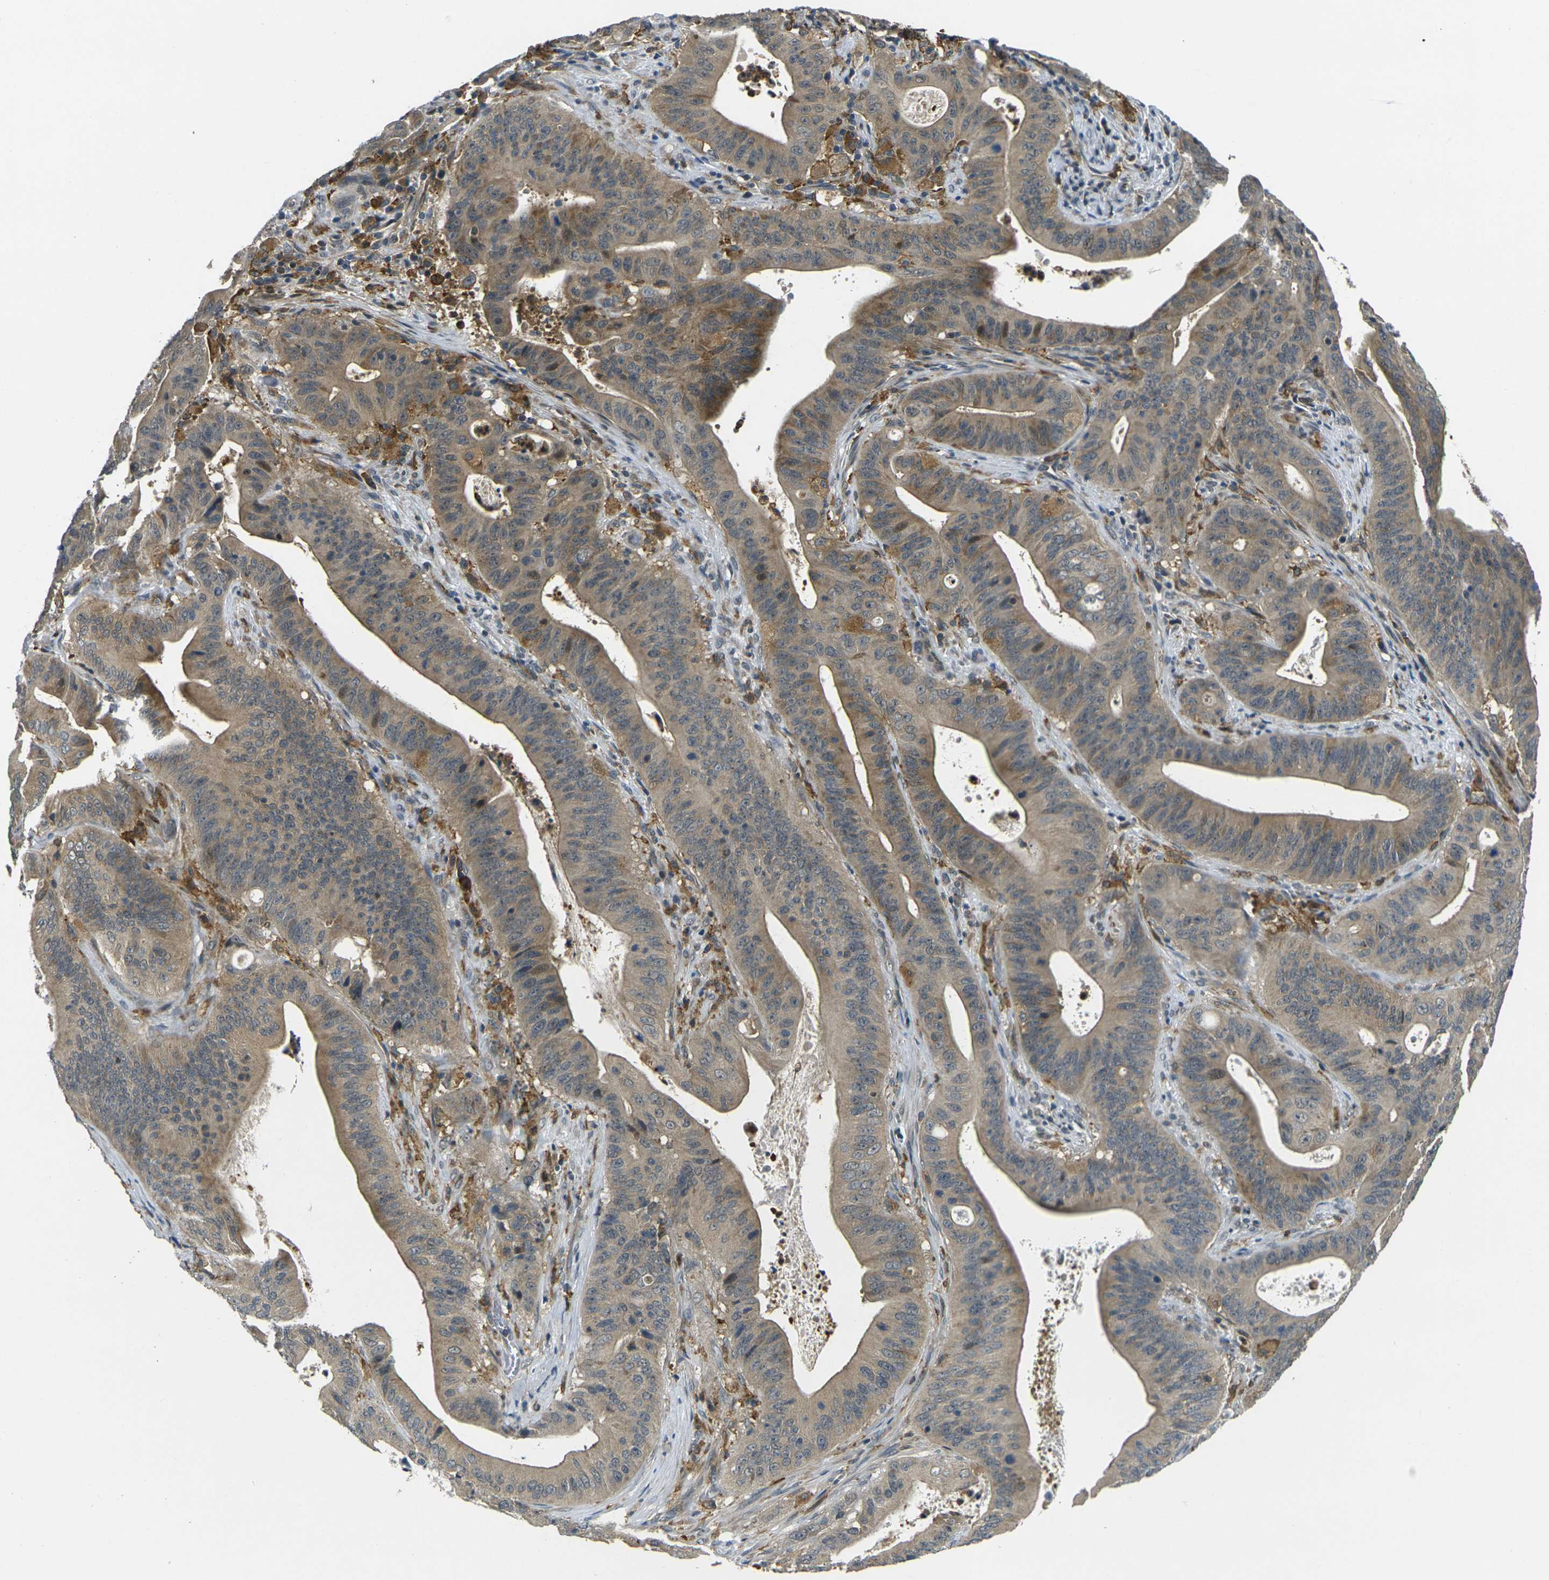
{"staining": {"intensity": "weak", "quantity": ">75%", "location": "cytoplasmic/membranous"}, "tissue": "pancreatic cancer", "cell_type": "Tumor cells", "image_type": "cancer", "snomed": [{"axis": "morphology", "description": "Normal tissue, NOS"}, {"axis": "topography", "description": "Lymph node"}], "caption": "Pancreatic cancer tissue displays weak cytoplasmic/membranous staining in approximately >75% of tumor cells", "gene": "PIGL", "patient": {"sex": "male", "age": 62}}